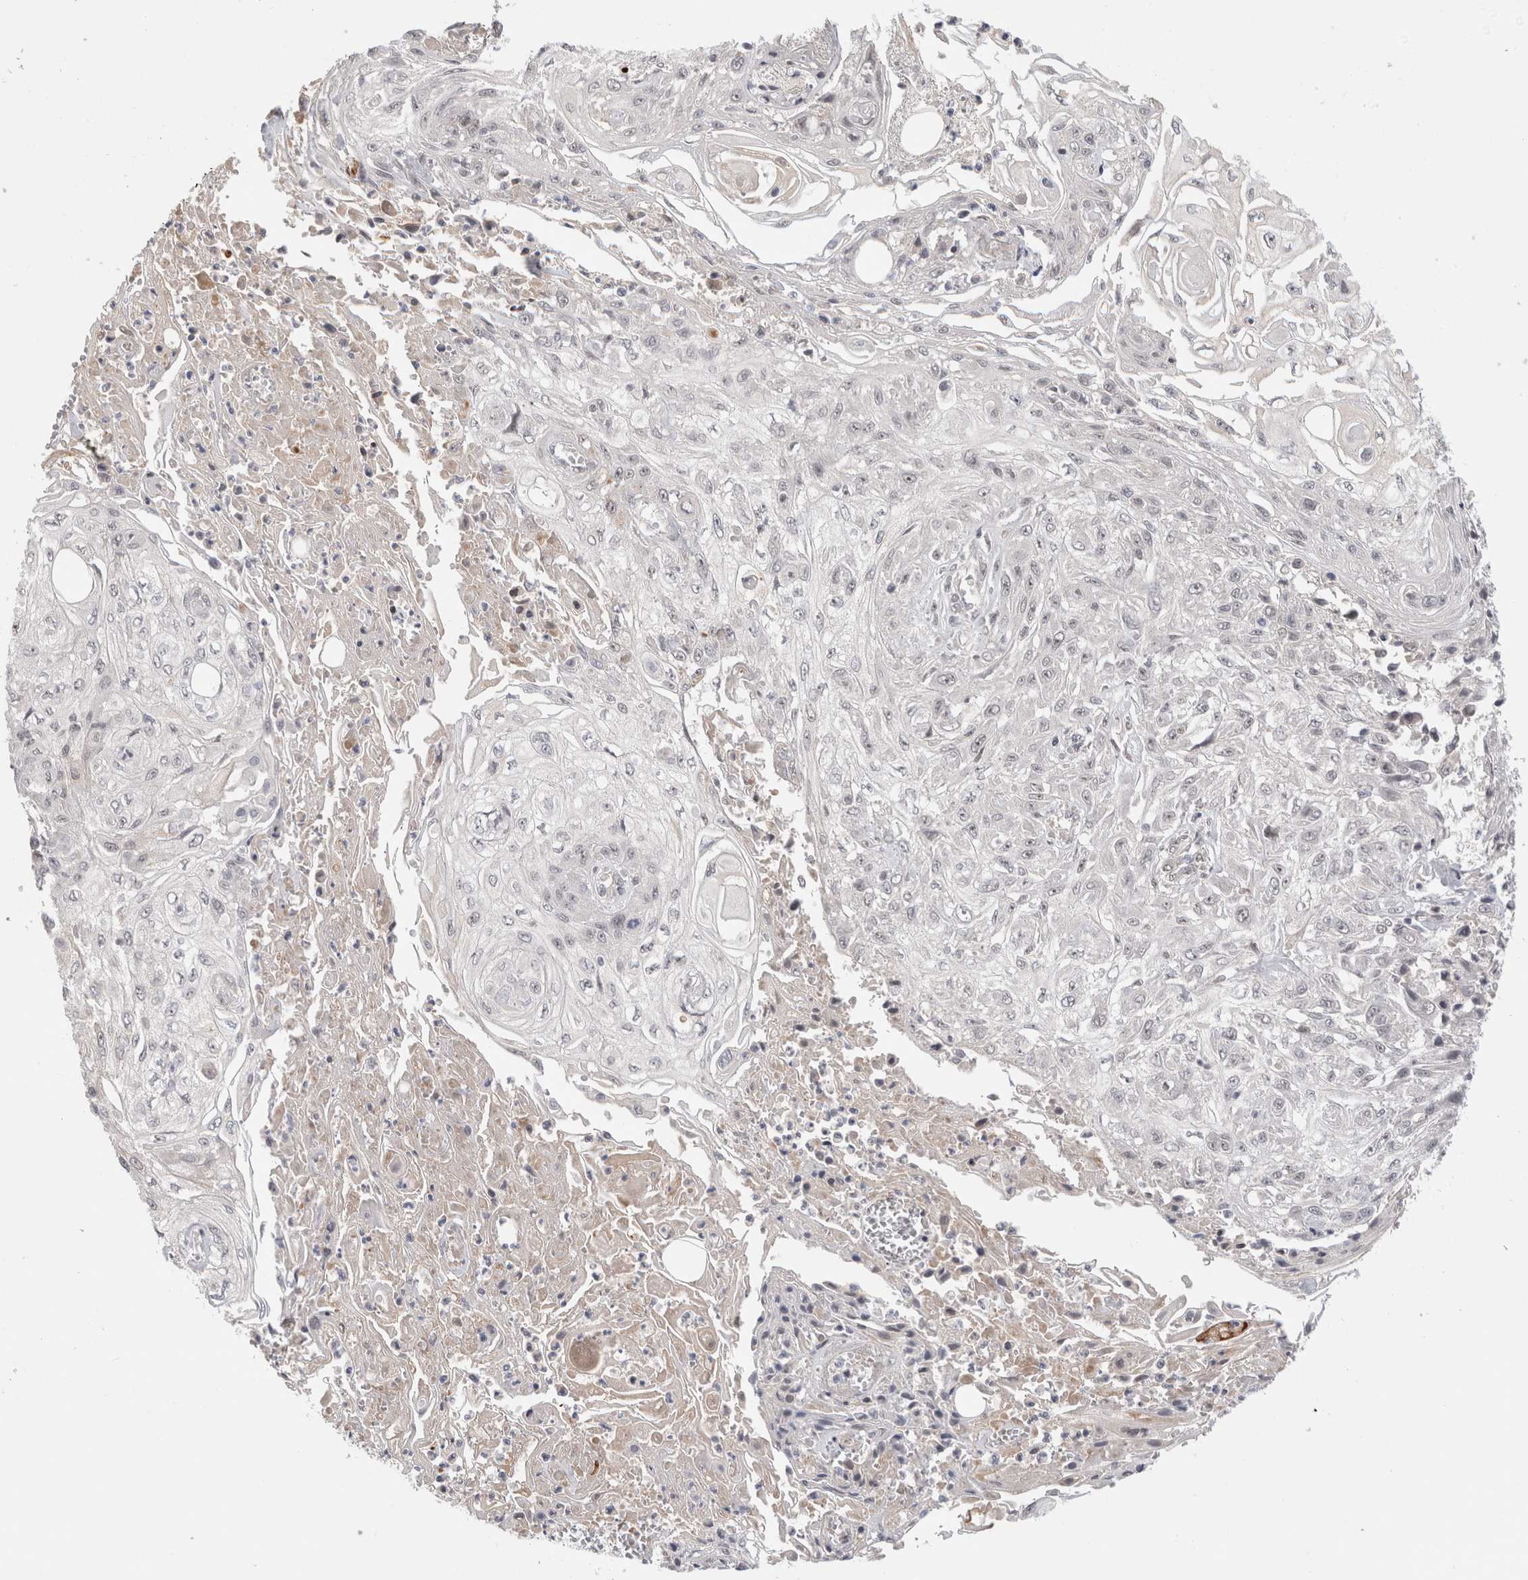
{"staining": {"intensity": "negative", "quantity": "none", "location": "none"}, "tissue": "skin cancer", "cell_type": "Tumor cells", "image_type": "cancer", "snomed": [{"axis": "morphology", "description": "Squamous cell carcinoma, NOS"}, {"axis": "morphology", "description": "Squamous cell carcinoma, metastatic, NOS"}, {"axis": "topography", "description": "Skin"}, {"axis": "topography", "description": "Lymph node"}], "caption": "Protein analysis of squamous cell carcinoma (skin) reveals no significant positivity in tumor cells.", "gene": "ZNF24", "patient": {"sex": "male", "age": 75}}